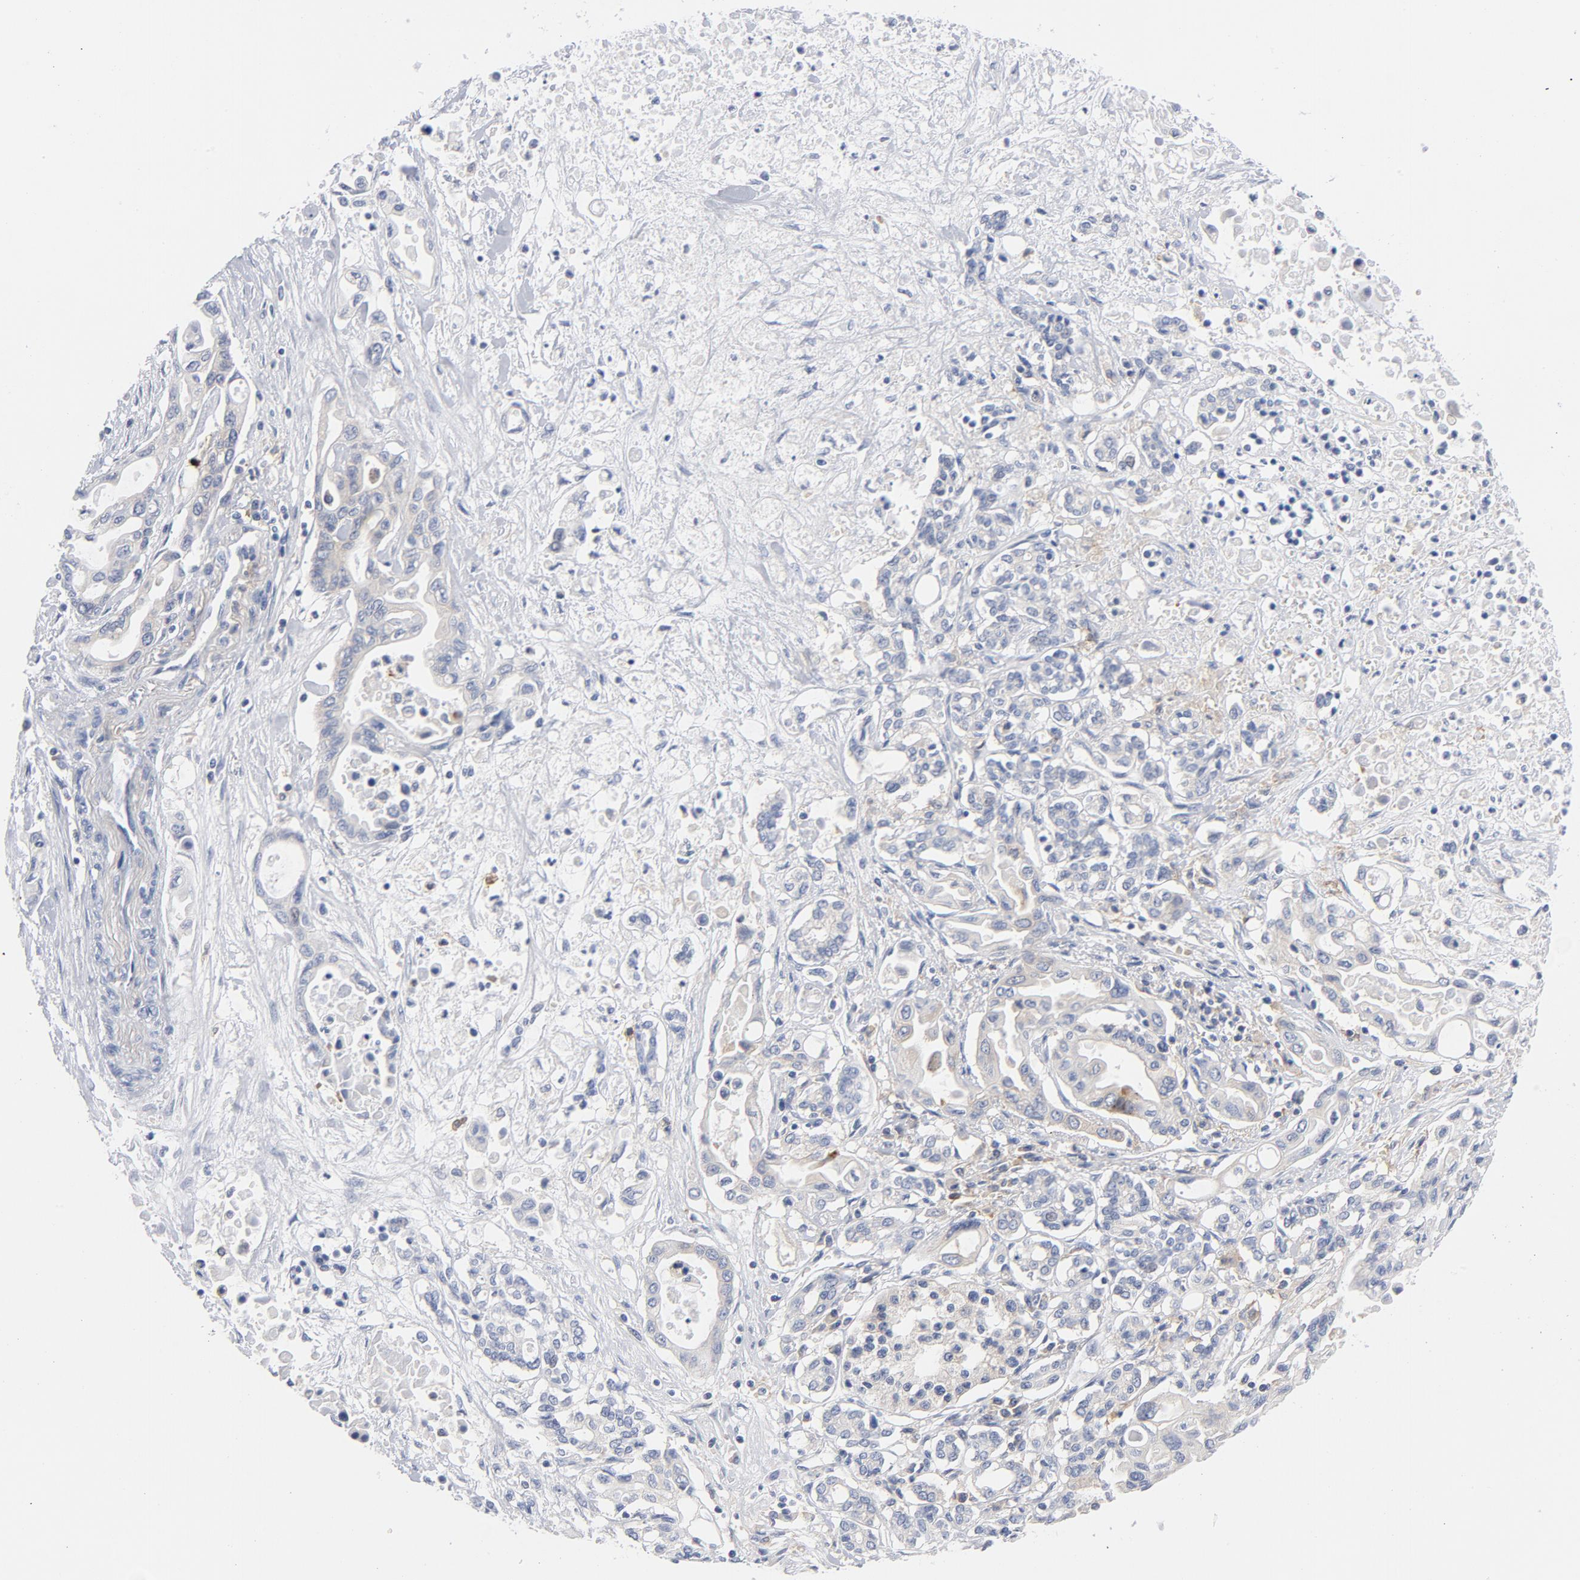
{"staining": {"intensity": "weak", "quantity": "<25%", "location": "cytoplasmic/membranous"}, "tissue": "pancreatic cancer", "cell_type": "Tumor cells", "image_type": "cancer", "snomed": [{"axis": "morphology", "description": "Adenocarcinoma, NOS"}, {"axis": "topography", "description": "Pancreas"}], "caption": "The immunohistochemistry (IHC) photomicrograph has no significant positivity in tumor cells of pancreatic cancer tissue.", "gene": "CD86", "patient": {"sex": "female", "age": 57}}